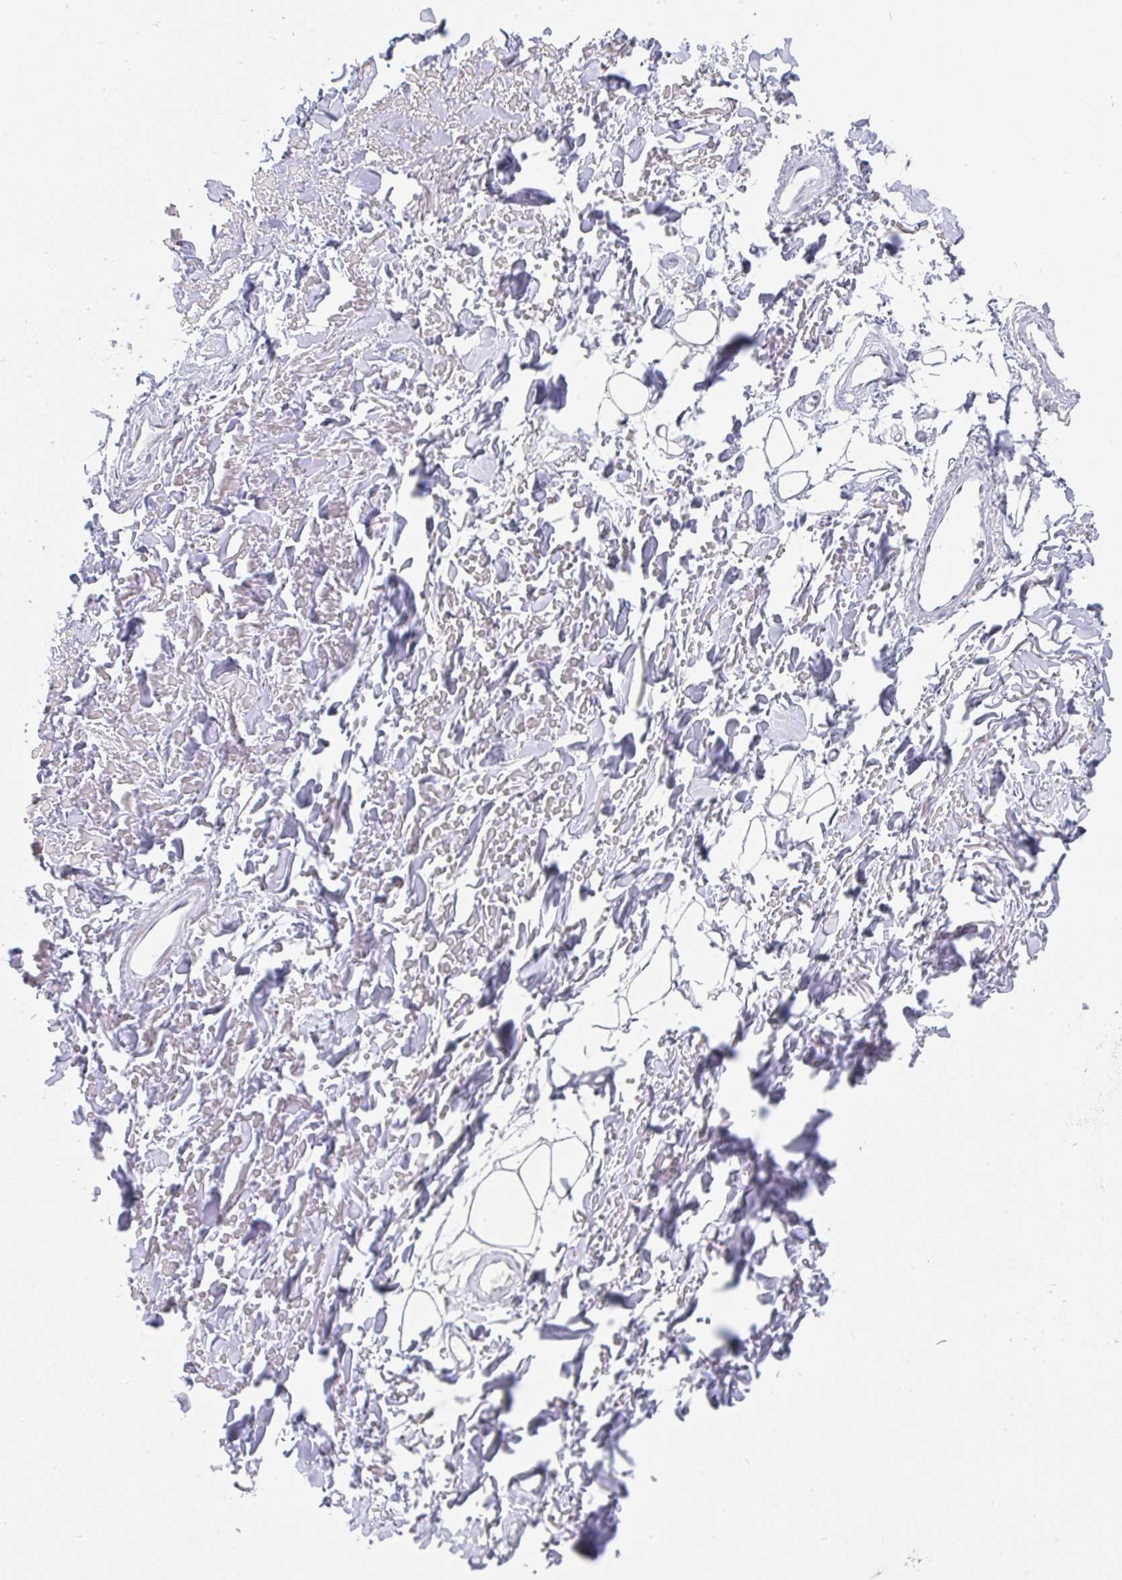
{"staining": {"intensity": "negative", "quantity": "none", "location": "none"}, "tissue": "adipose tissue", "cell_type": "Adipocytes", "image_type": "normal", "snomed": [{"axis": "morphology", "description": "Normal tissue, NOS"}, {"axis": "topography", "description": "Cartilage tissue"}], "caption": "This micrograph is of normal adipose tissue stained with immunohistochemistry (IHC) to label a protein in brown with the nuclei are counter-stained blue. There is no expression in adipocytes.", "gene": "NCF1", "patient": {"sex": "male", "age": 57}}